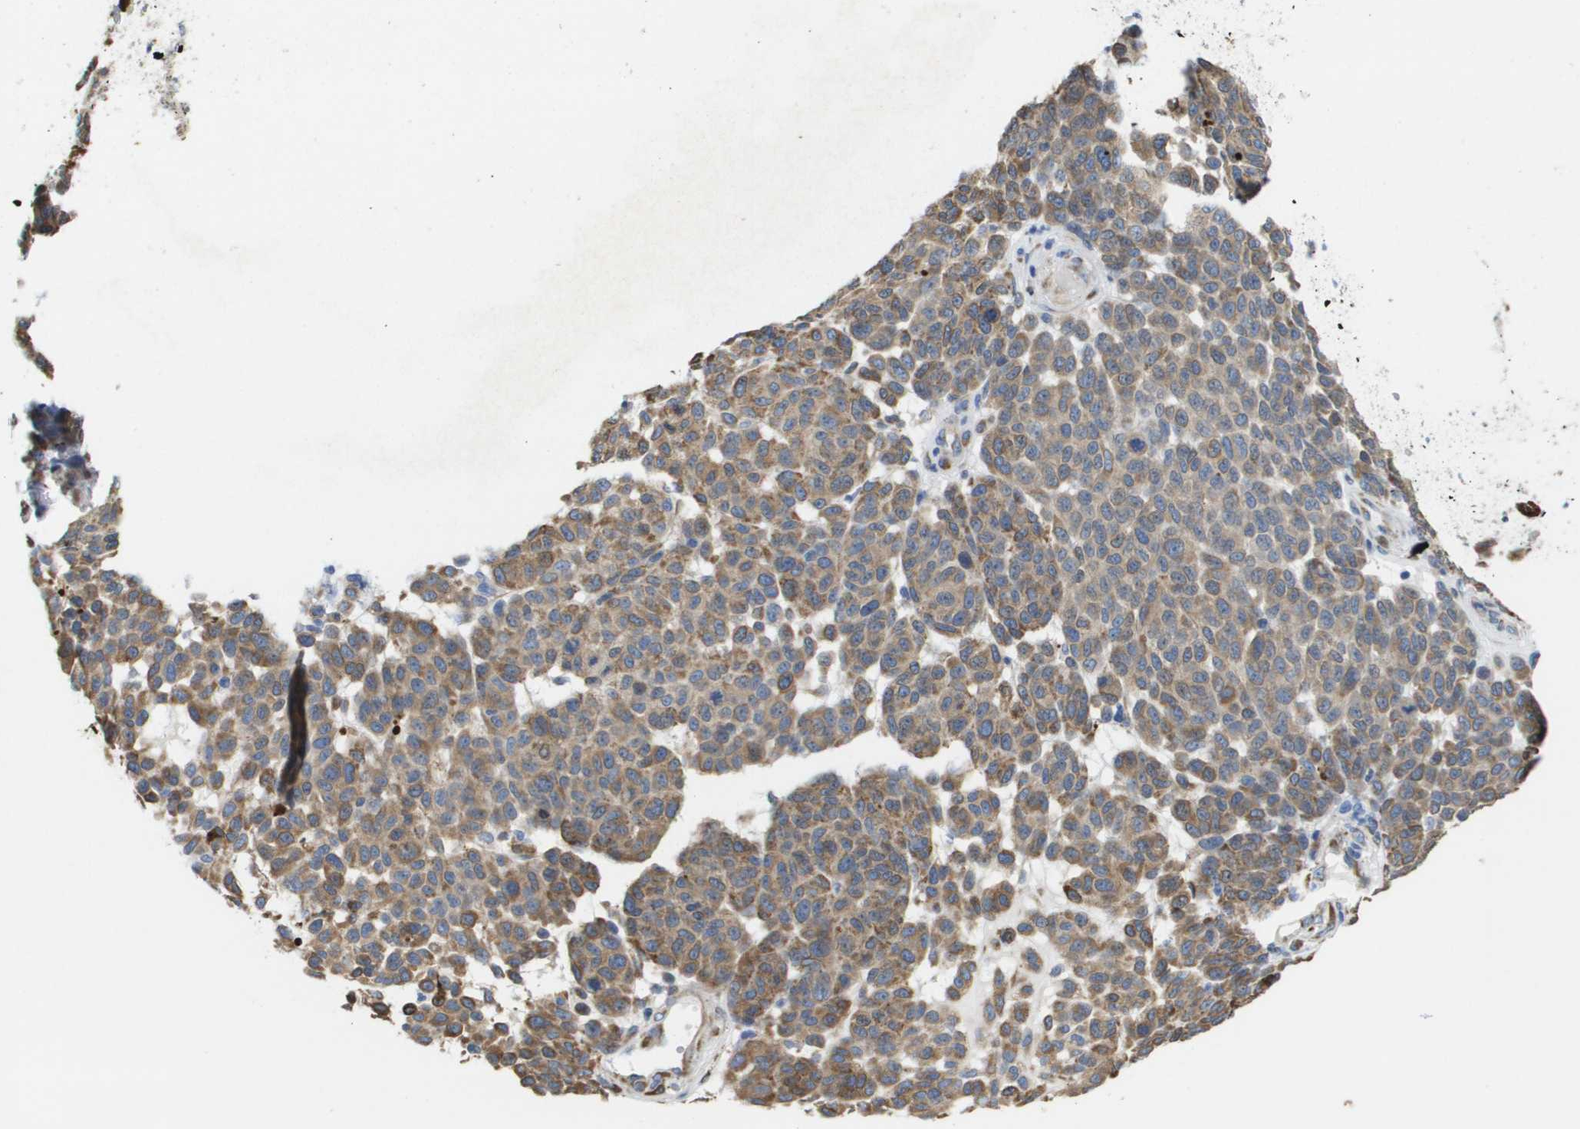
{"staining": {"intensity": "moderate", "quantity": "25%-75%", "location": "cytoplasmic/membranous"}, "tissue": "melanoma", "cell_type": "Tumor cells", "image_type": "cancer", "snomed": [{"axis": "morphology", "description": "Malignant melanoma, NOS"}, {"axis": "topography", "description": "Skin"}], "caption": "Melanoma was stained to show a protein in brown. There is medium levels of moderate cytoplasmic/membranous positivity in about 25%-75% of tumor cells.", "gene": "ST3GAL2", "patient": {"sex": "male", "age": 59}}